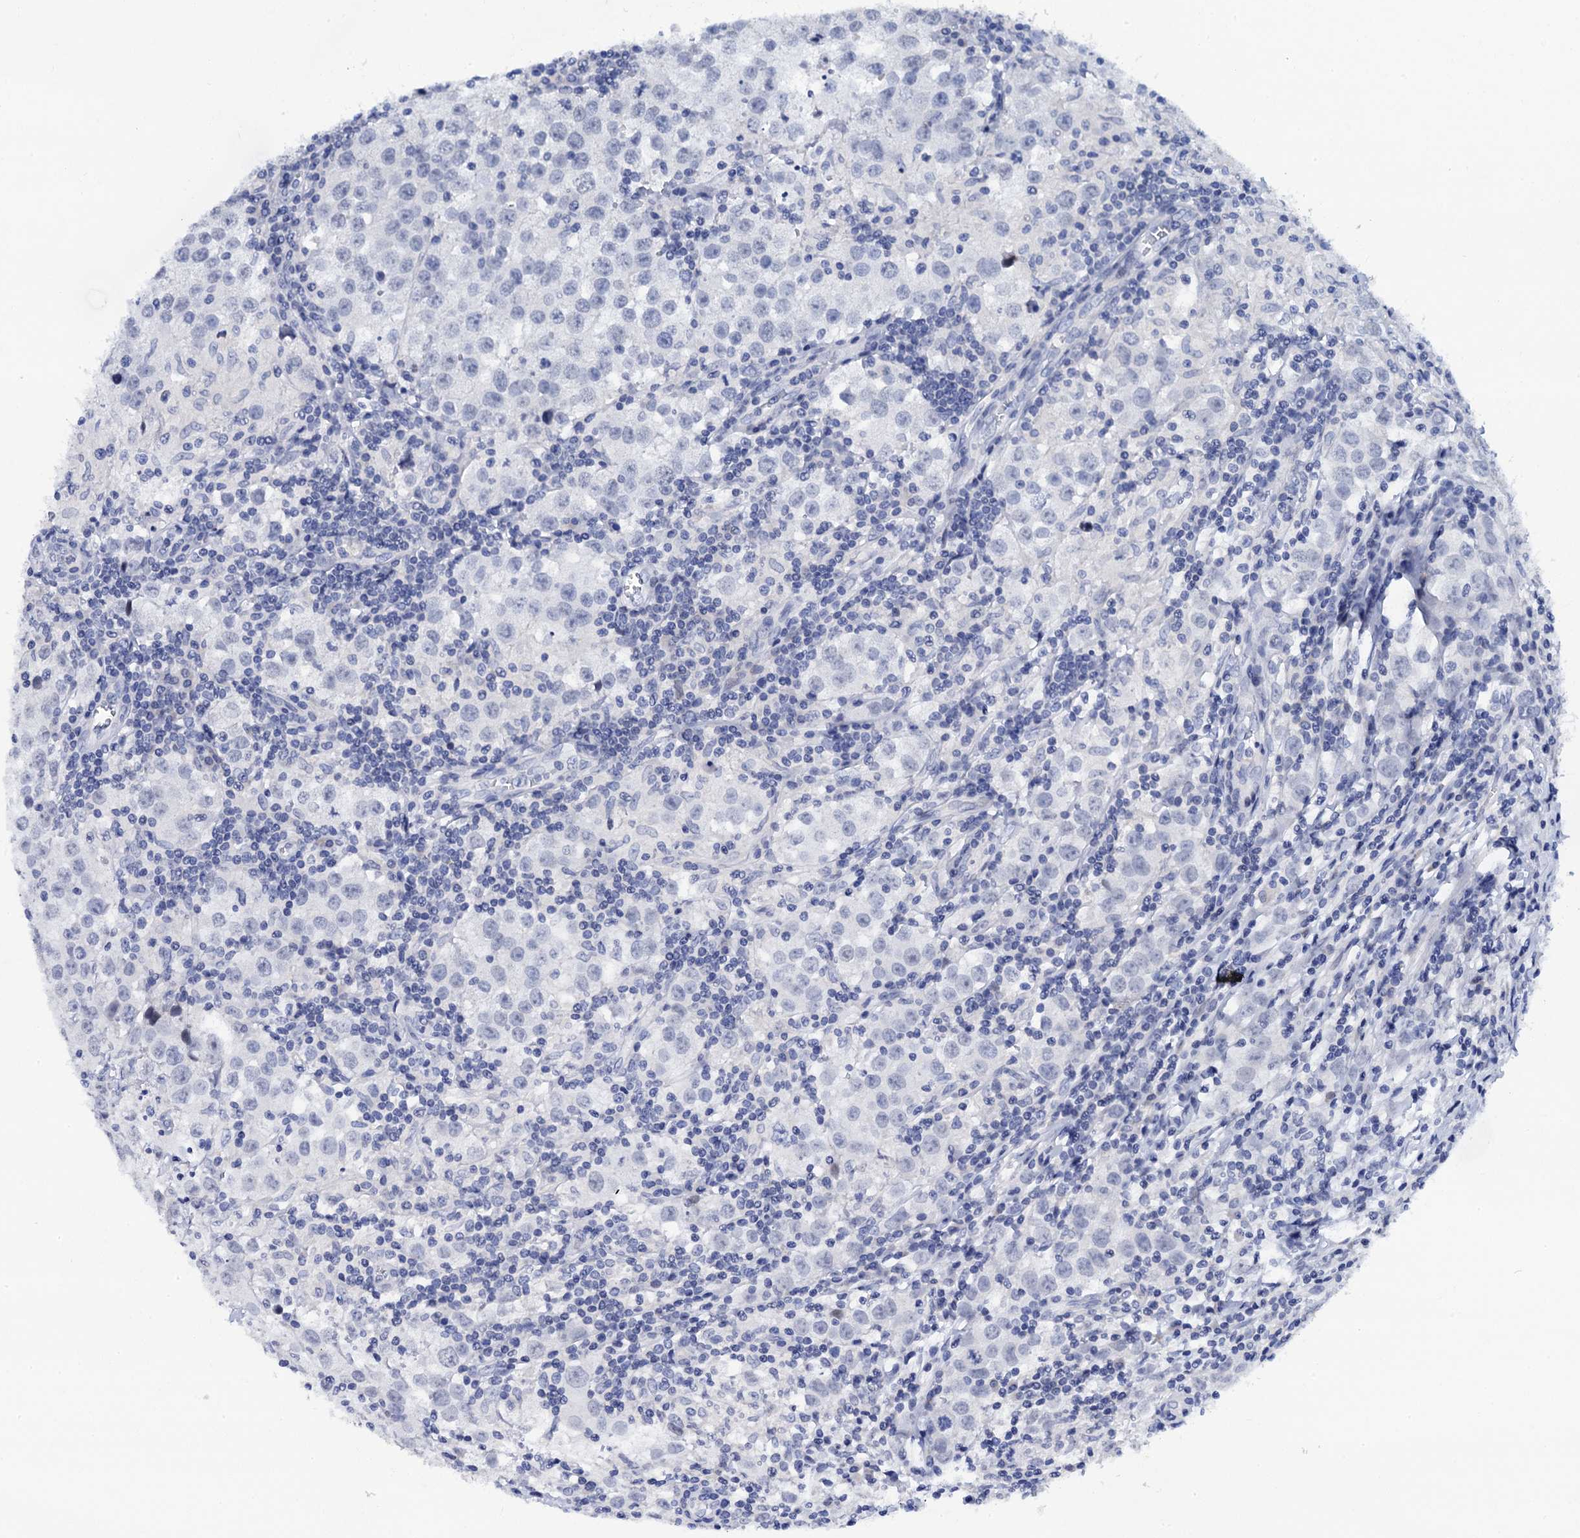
{"staining": {"intensity": "negative", "quantity": "none", "location": "none"}, "tissue": "testis cancer", "cell_type": "Tumor cells", "image_type": "cancer", "snomed": [{"axis": "morphology", "description": "Seminoma, NOS"}, {"axis": "morphology", "description": "Carcinoma, Embryonal, NOS"}, {"axis": "topography", "description": "Testis"}], "caption": "Seminoma (testis) was stained to show a protein in brown. There is no significant positivity in tumor cells.", "gene": "LYPD3", "patient": {"sex": "male", "age": 43}}